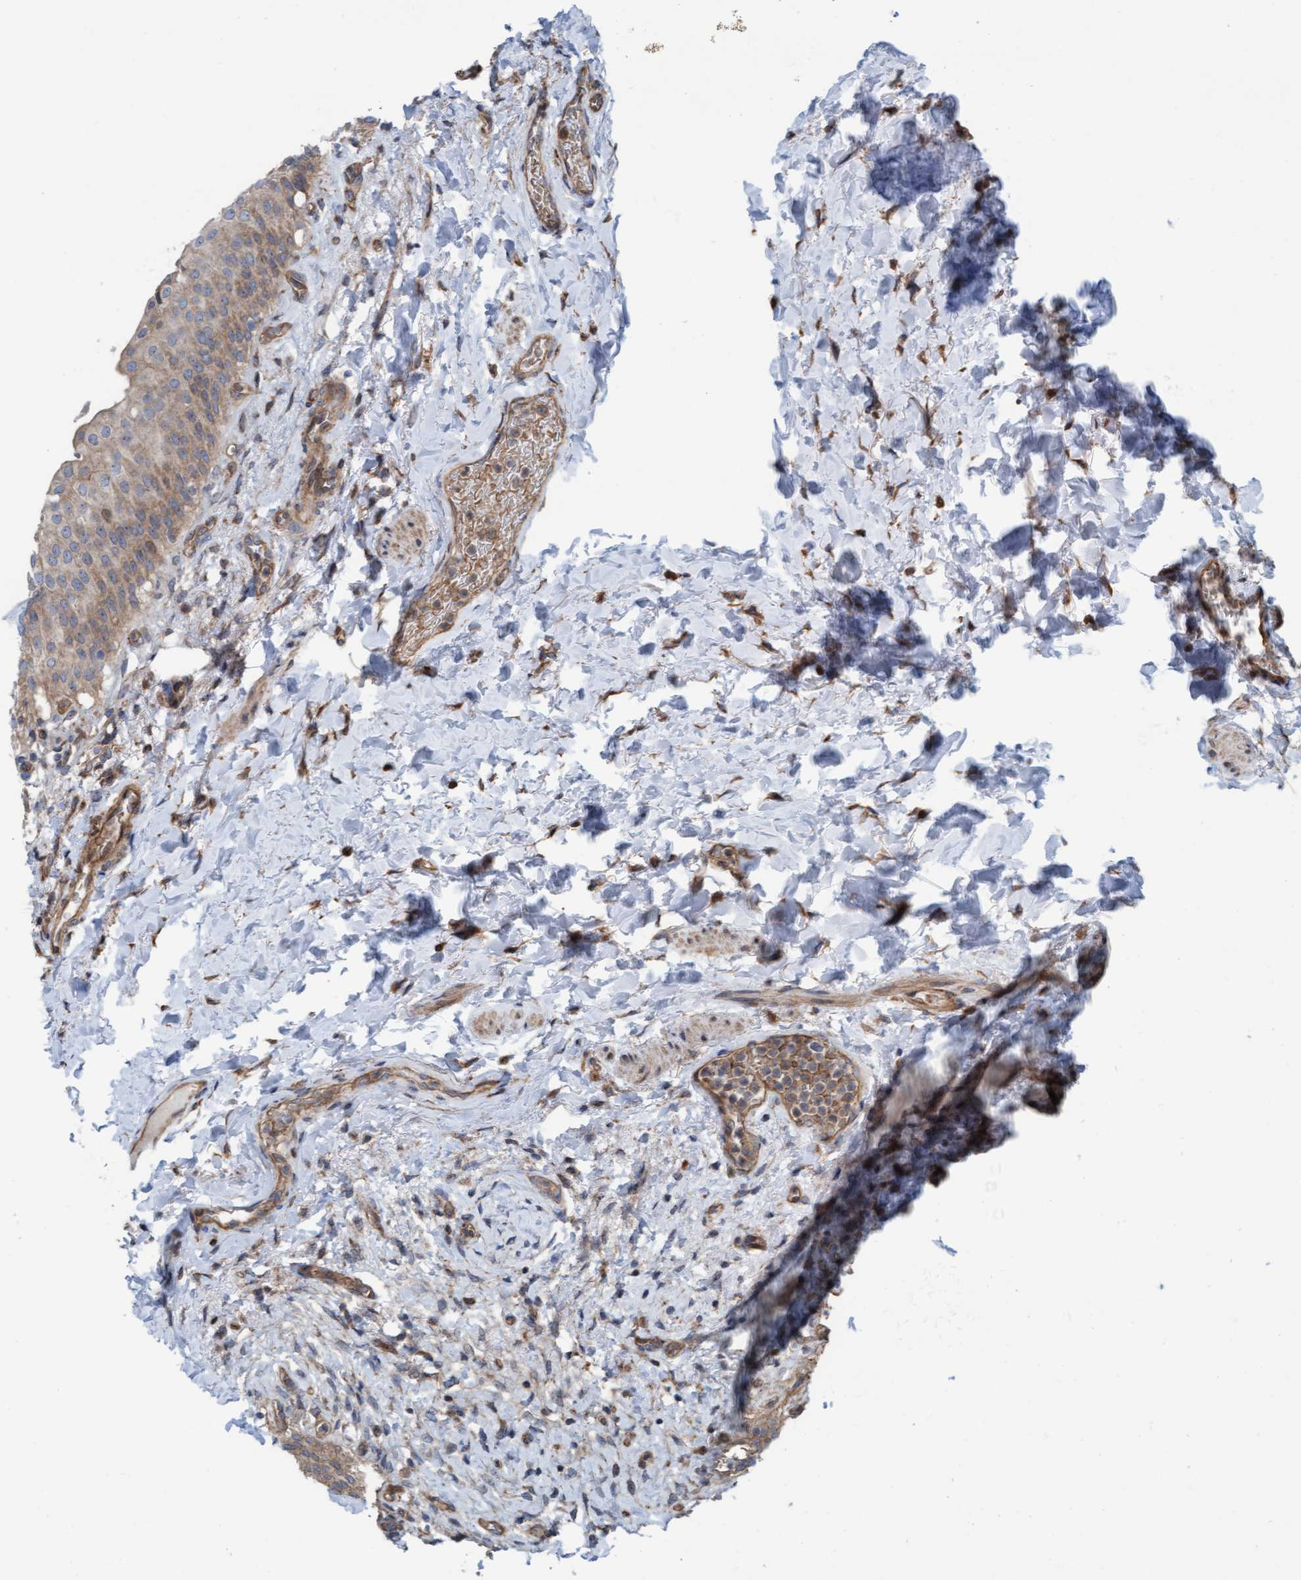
{"staining": {"intensity": "moderate", "quantity": "25%-75%", "location": "cytoplasmic/membranous"}, "tissue": "urinary bladder", "cell_type": "Urothelial cells", "image_type": "normal", "snomed": [{"axis": "morphology", "description": "Normal tissue, NOS"}, {"axis": "topography", "description": "Urinary bladder"}], "caption": "Urinary bladder was stained to show a protein in brown. There is medium levels of moderate cytoplasmic/membranous expression in approximately 25%-75% of urothelial cells. The protein is stained brown, and the nuclei are stained in blue (DAB (3,3'-diaminobenzidine) IHC with brightfield microscopy, high magnification).", "gene": "RAP1GAP2", "patient": {"sex": "female", "age": 60}}